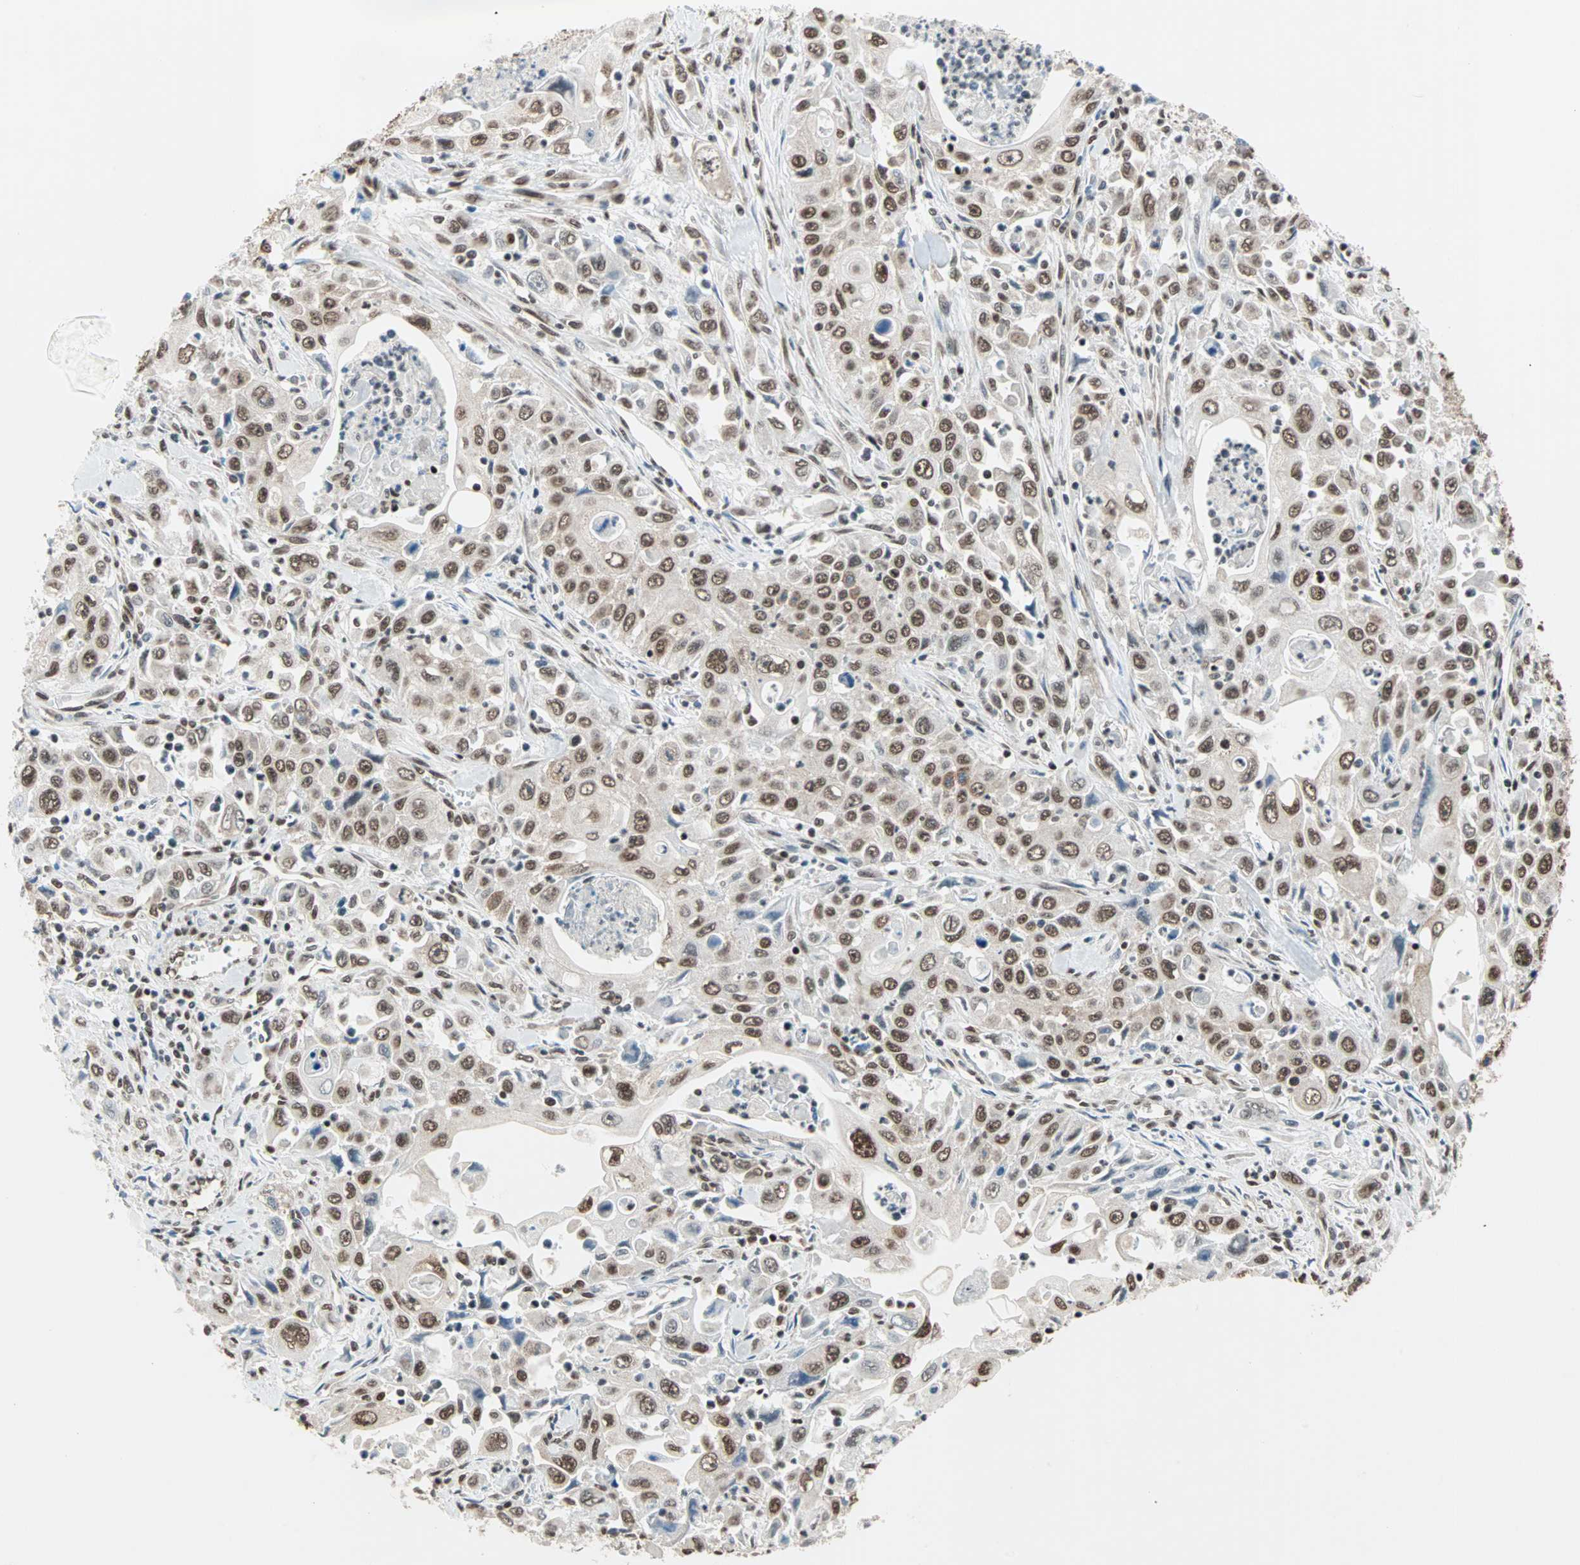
{"staining": {"intensity": "moderate", "quantity": ">75%", "location": "nuclear"}, "tissue": "pancreatic cancer", "cell_type": "Tumor cells", "image_type": "cancer", "snomed": [{"axis": "morphology", "description": "Adenocarcinoma, NOS"}, {"axis": "topography", "description": "Pancreas"}], "caption": "Protein positivity by immunohistochemistry (IHC) exhibits moderate nuclear staining in approximately >75% of tumor cells in pancreatic adenocarcinoma. Ihc stains the protein of interest in brown and the nuclei are stained blue.", "gene": "DAZAP1", "patient": {"sex": "male", "age": 70}}